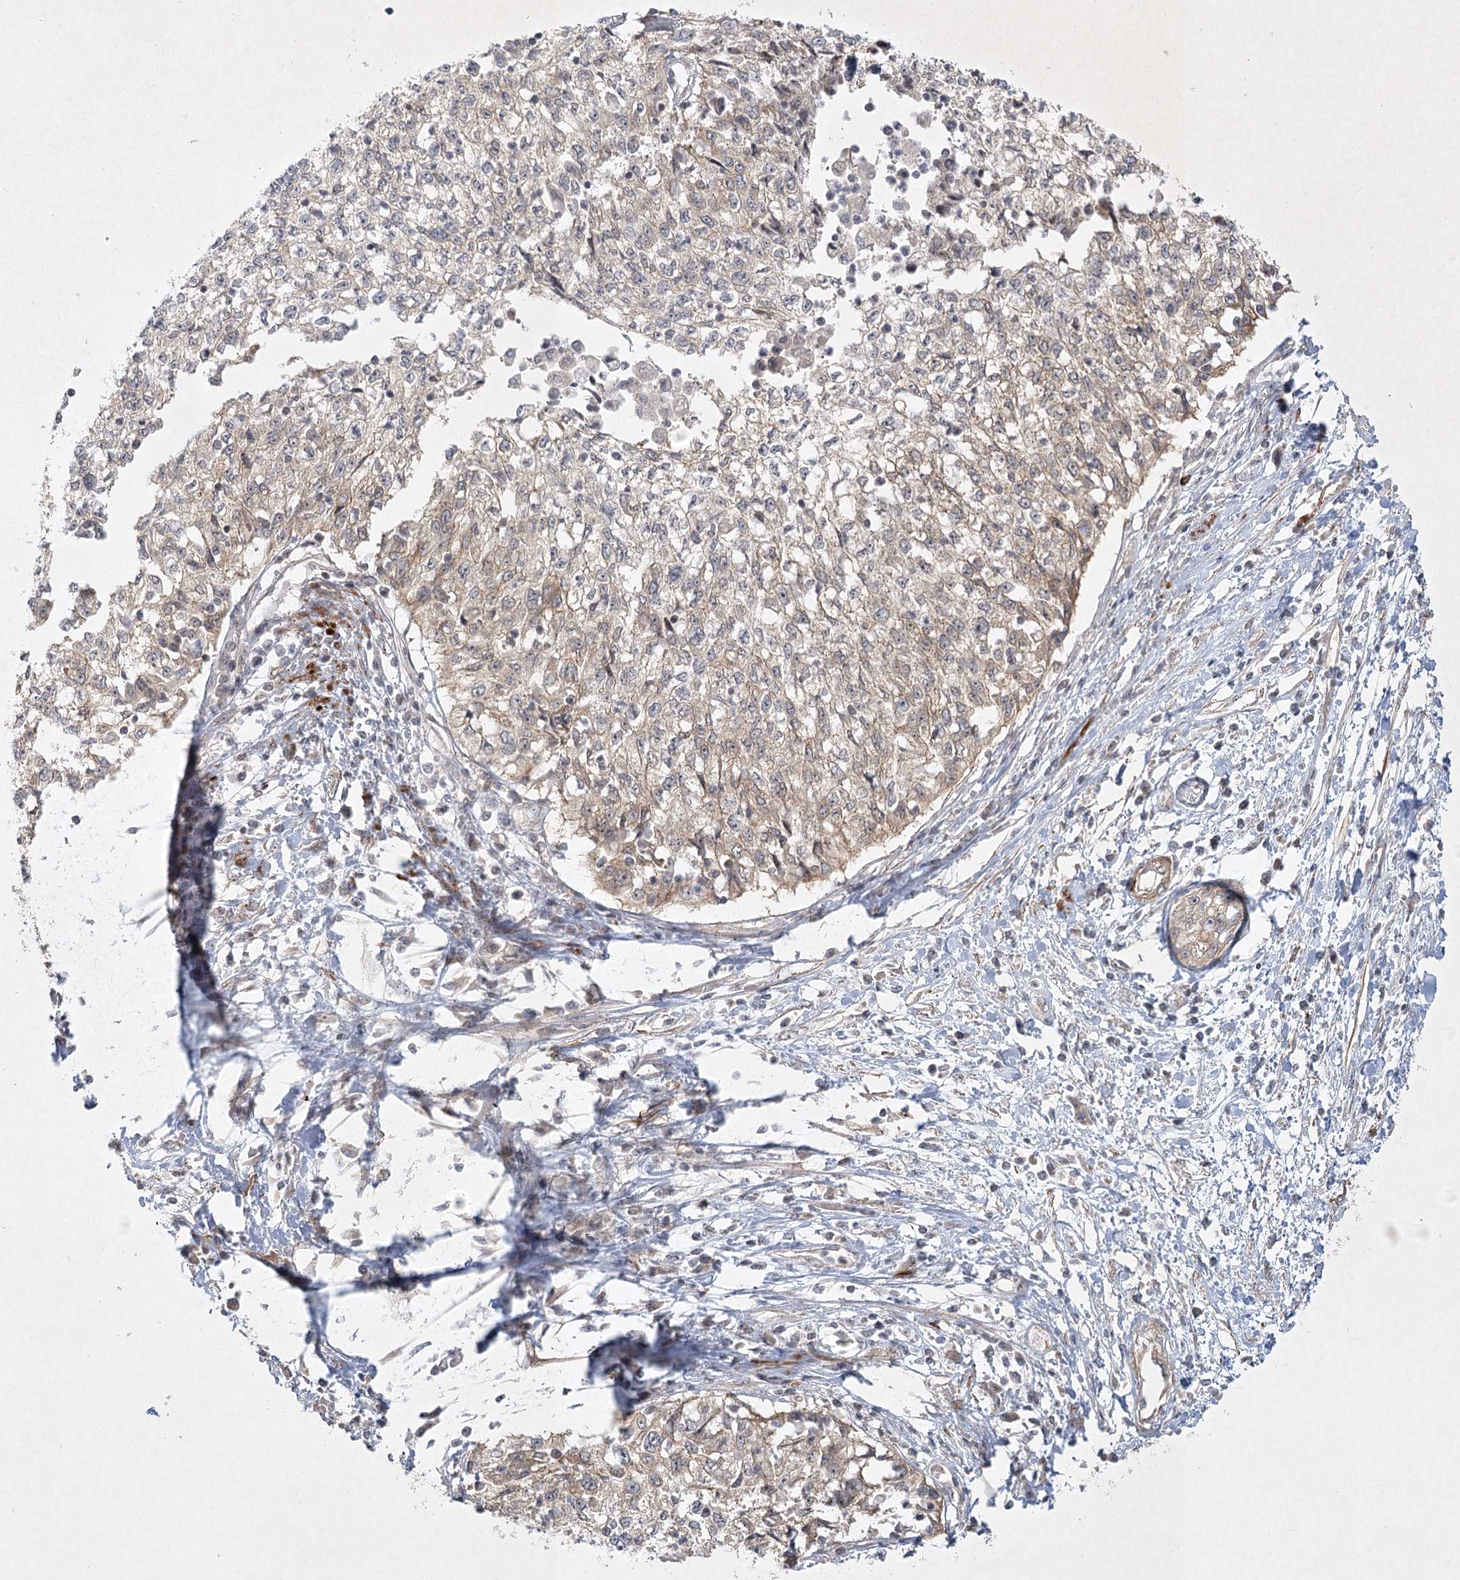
{"staining": {"intensity": "weak", "quantity": "25%-75%", "location": "cytoplasmic/membranous"}, "tissue": "cervical cancer", "cell_type": "Tumor cells", "image_type": "cancer", "snomed": [{"axis": "morphology", "description": "Squamous cell carcinoma, NOS"}, {"axis": "topography", "description": "Cervix"}], "caption": "Protein analysis of cervical cancer (squamous cell carcinoma) tissue exhibits weak cytoplasmic/membranous expression in about 25%-75% of tumor cells. The staining is performed using DAB (3,3'-diaminobenzidine) brown chromogen to label protein expression. The nuclei are counter-stained blue using hematoxylin.", "gene": "SH2D3A", "patient": {"sex": "female", "age": 57}}